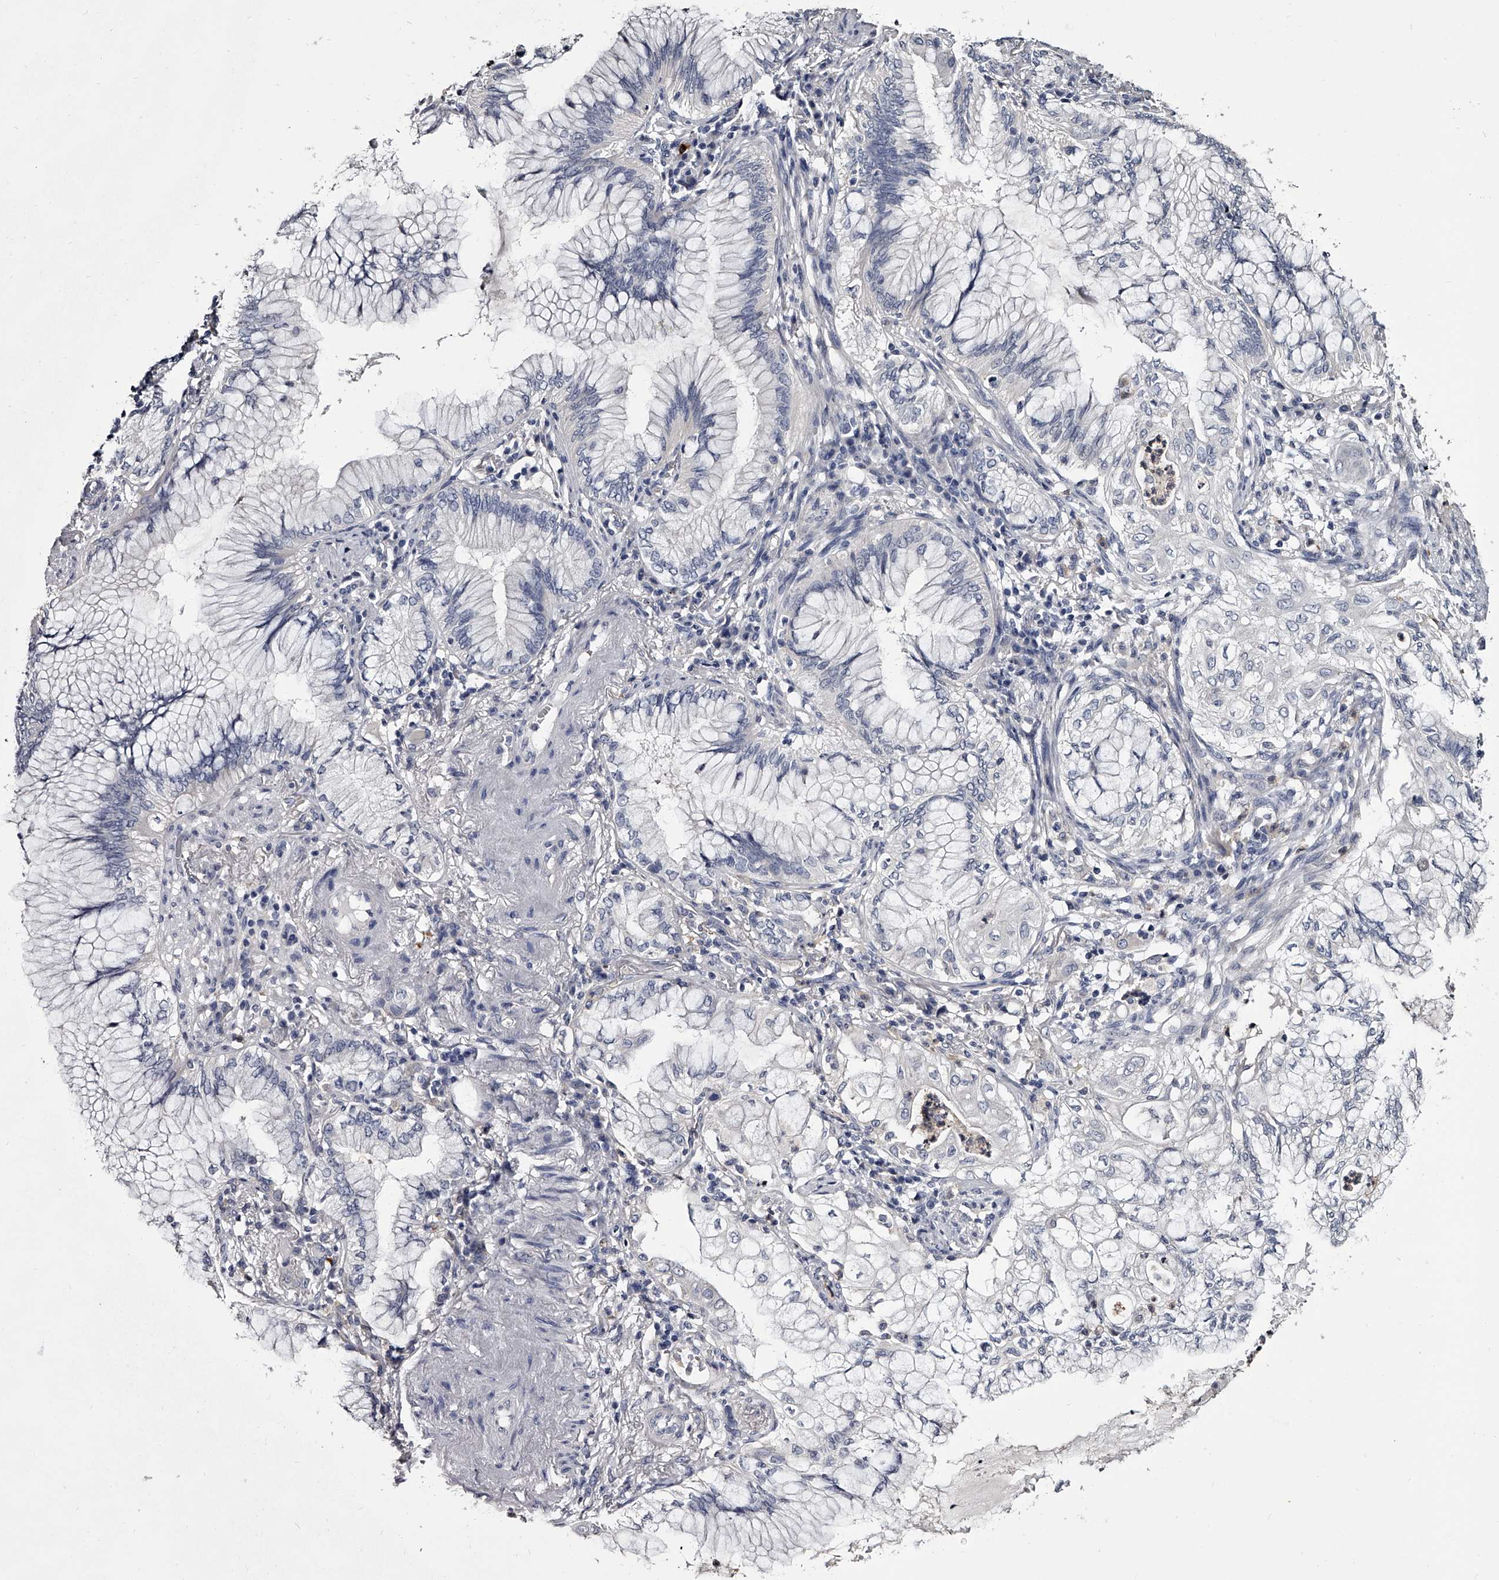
{"staining": {"intensity": "negative", "quantity": "none", "location": "none"}, "tissue": "lung cancer", "cell_type": "Tumor cells", "image_type": "cancer", "snomed": [{"axis": "morphology", "description": "Adenocarcinoma, NOS"}, {"axis": "topography", "description": "Lung"}], "caption": "A high-resolution micrograph shows immunohistochemistry staining of adenocarcinoma (lung), which reveals no significant expression in tumor cells.", "gene": "GAPVD1", "patient": {"sex": "female", "age": 70}}